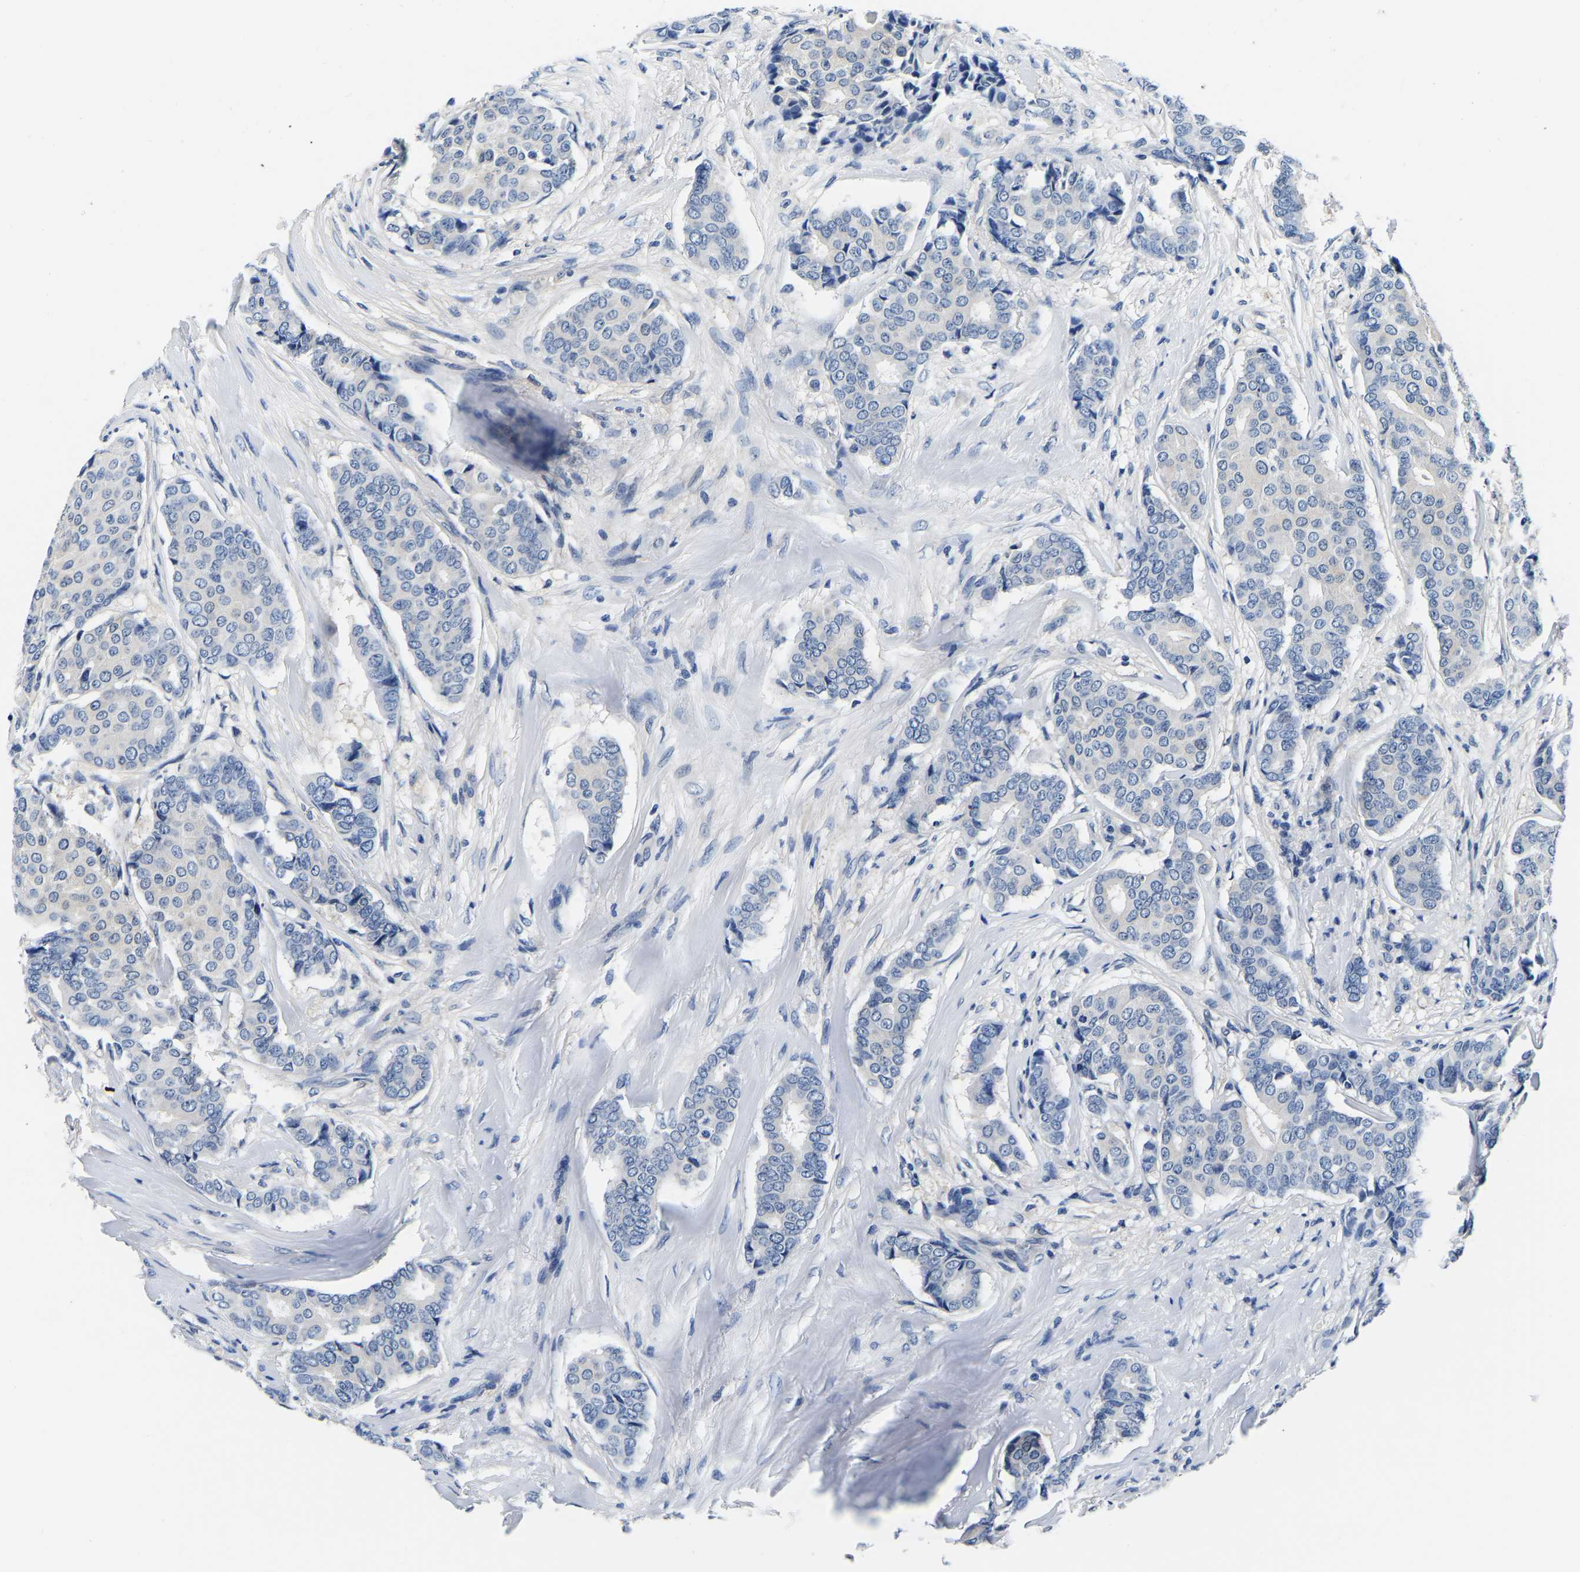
{"staining": {"intensity": "negative", "quantity": "none", "location": "none"}, "tissue": "breast cancer", "cell_type": "Tumor cells", "image_type": "cancer", "snomed": [{"axis": "morphology", "description": "Duct carcinoma"}, {"axis": "topography", "description": "Breast"}], "caption": "Immunohistochemistry (IHC) of human invasive ductal carcinoma (breast) reveals no expression in tumor cells.", "gene": "ACO1", "patient": {"sex": "female", "age": 75}}